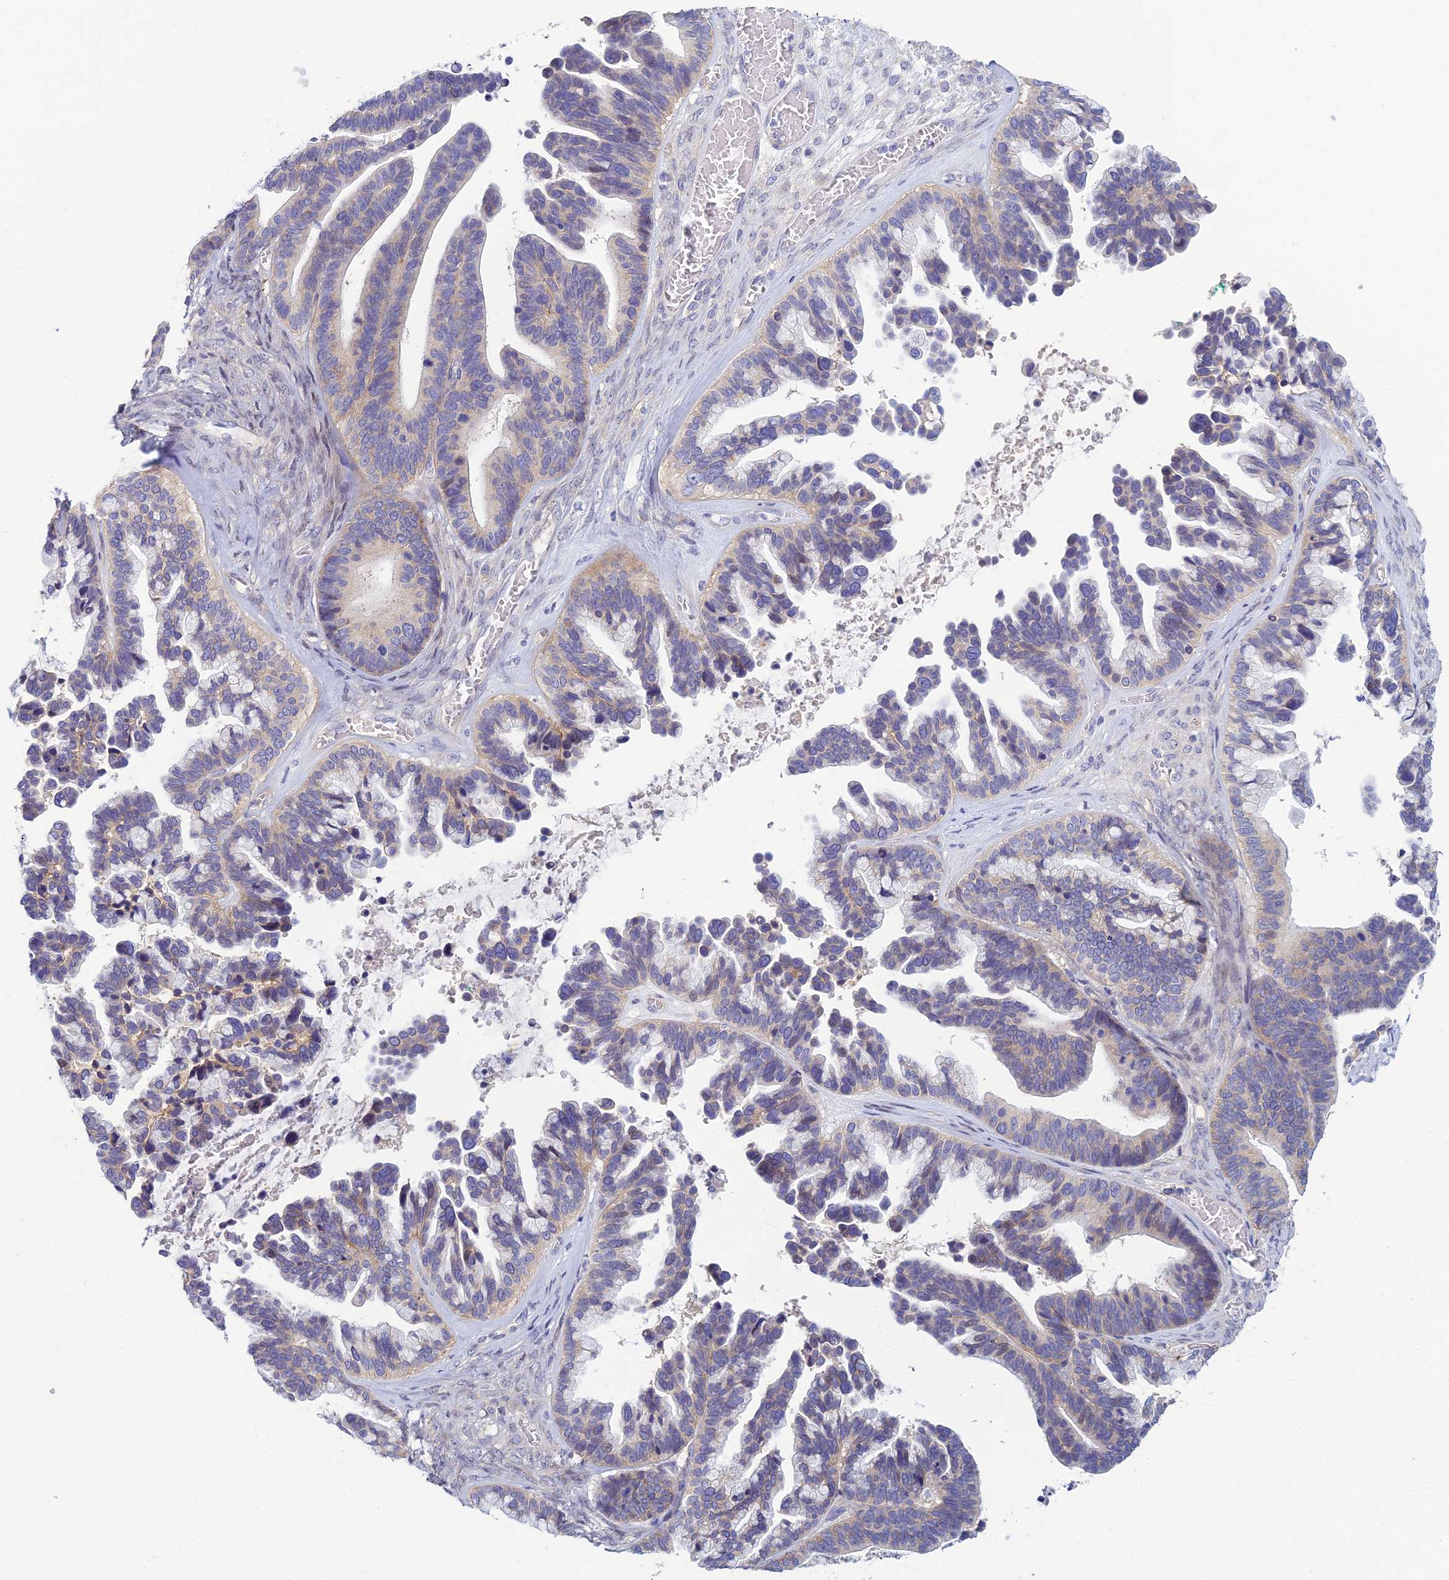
{"staining": {"intensity": "negative", "quantity": "none", "location": "none"}, "tissue": "ovarian cancer", "cell_type": "Tumor cells", "image_type": "cancer", "snomed": [{"axis": "morphology", "description": "Cystadenocarcinoma, serous, NOS"}, {"axis": "topography", "description": "Ovary"}], "caption": "Photomicrograph shows no significant protein positivity in tumor cells of ovarian serous cystadenocarcinoma.", "gene": "NEURL1", "patient": {"sex": "female", "age": 56}}